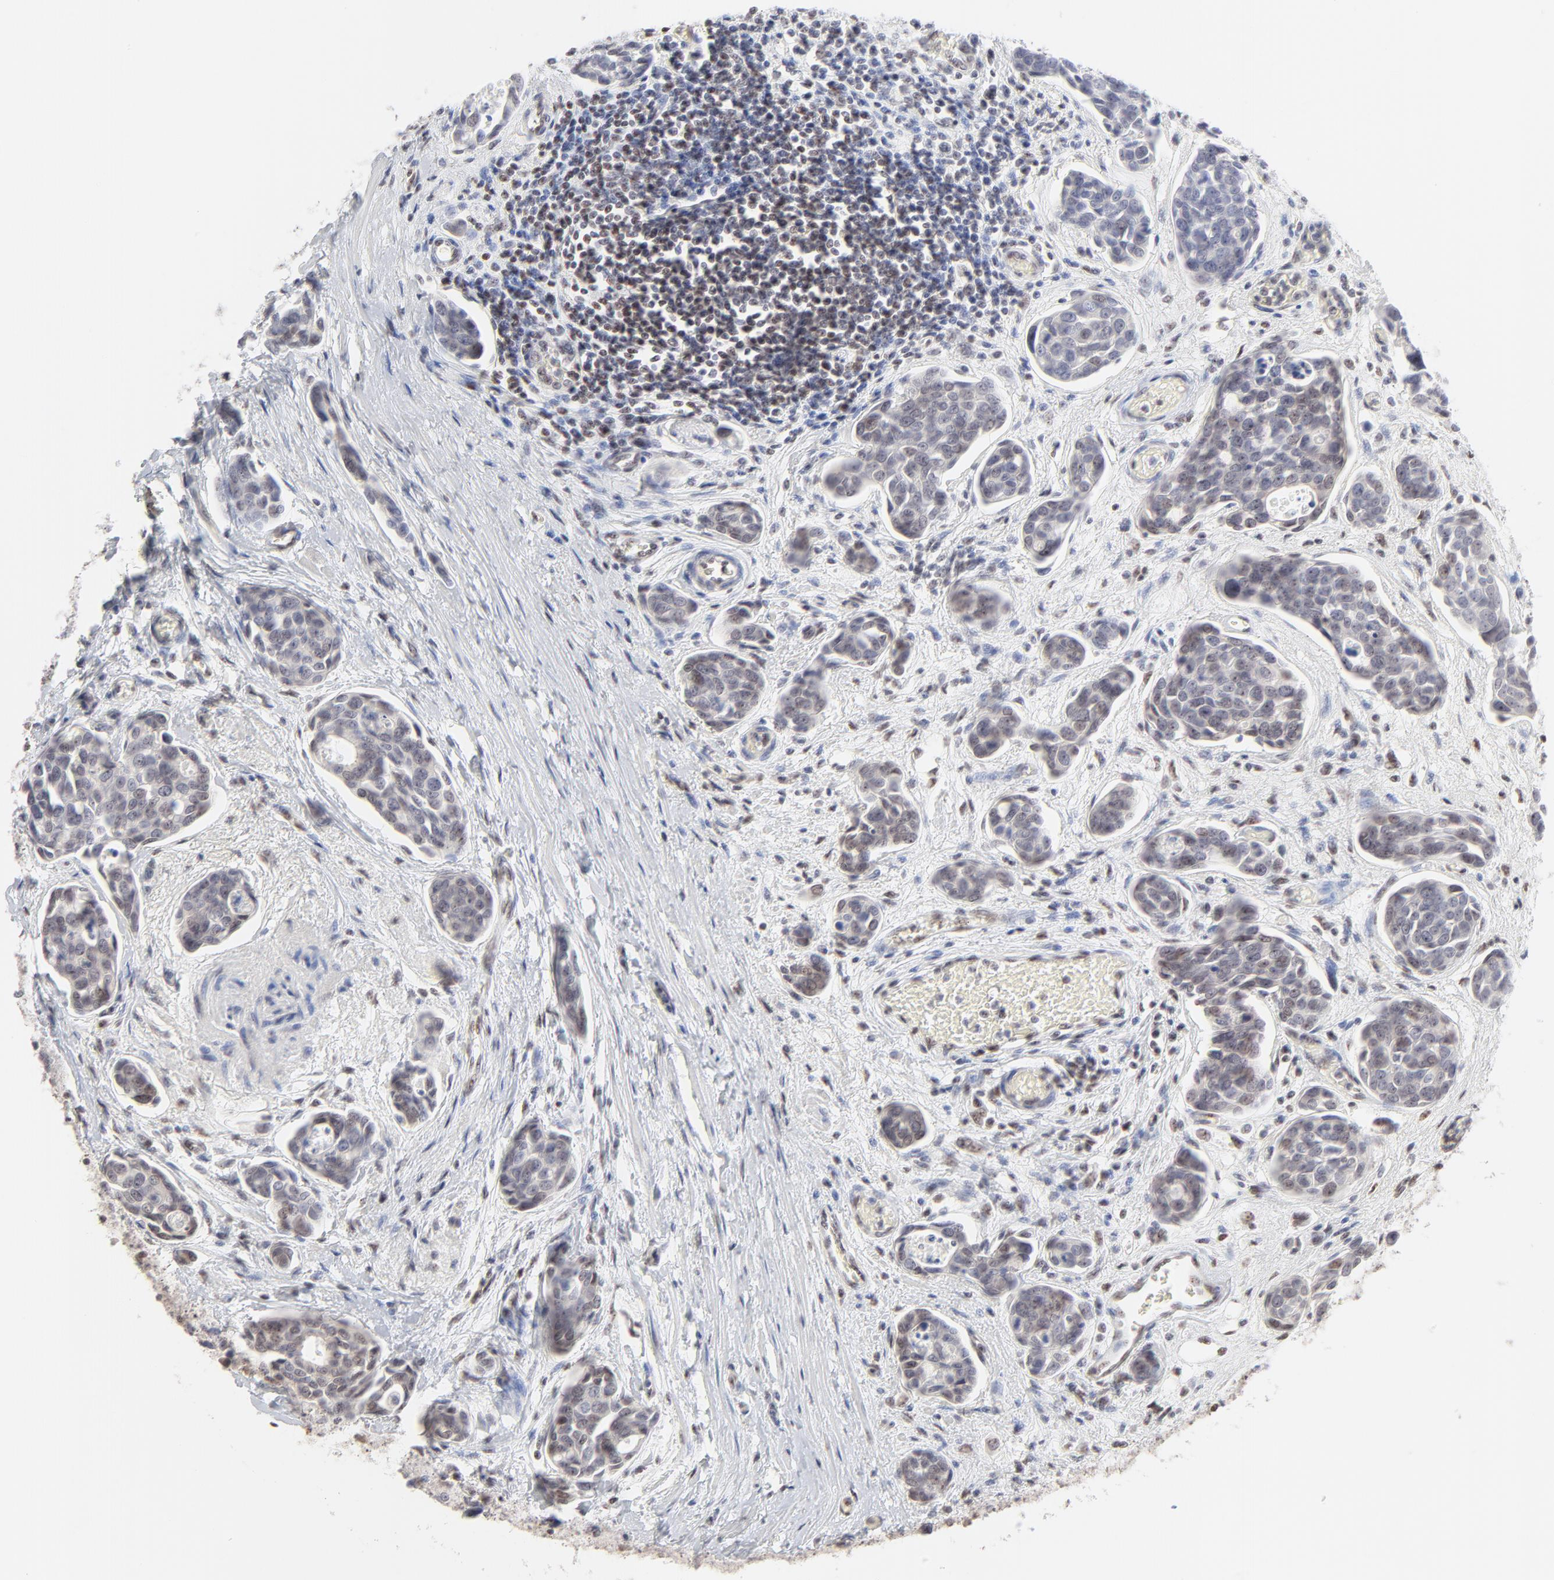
{"staining": {"intensity": "weak", "quantity": "<25%", "location": "nuclear"}, "tissue": "urothelial cancer", "cell_type": "Tumor cells", "image_type": "cancer", "snomed": [{"axis": "morphology", "description": "Urothelial carcinoma, High grade"}, {"axis": "topography", "description": "Urinary bladder"}], "caption": "The micrograph demonstrates no staining of tumor cells in urothelial carcinoma (high-grade).", "gene": "NFIL3", "patient": {"sex": "male", "age": 78}}